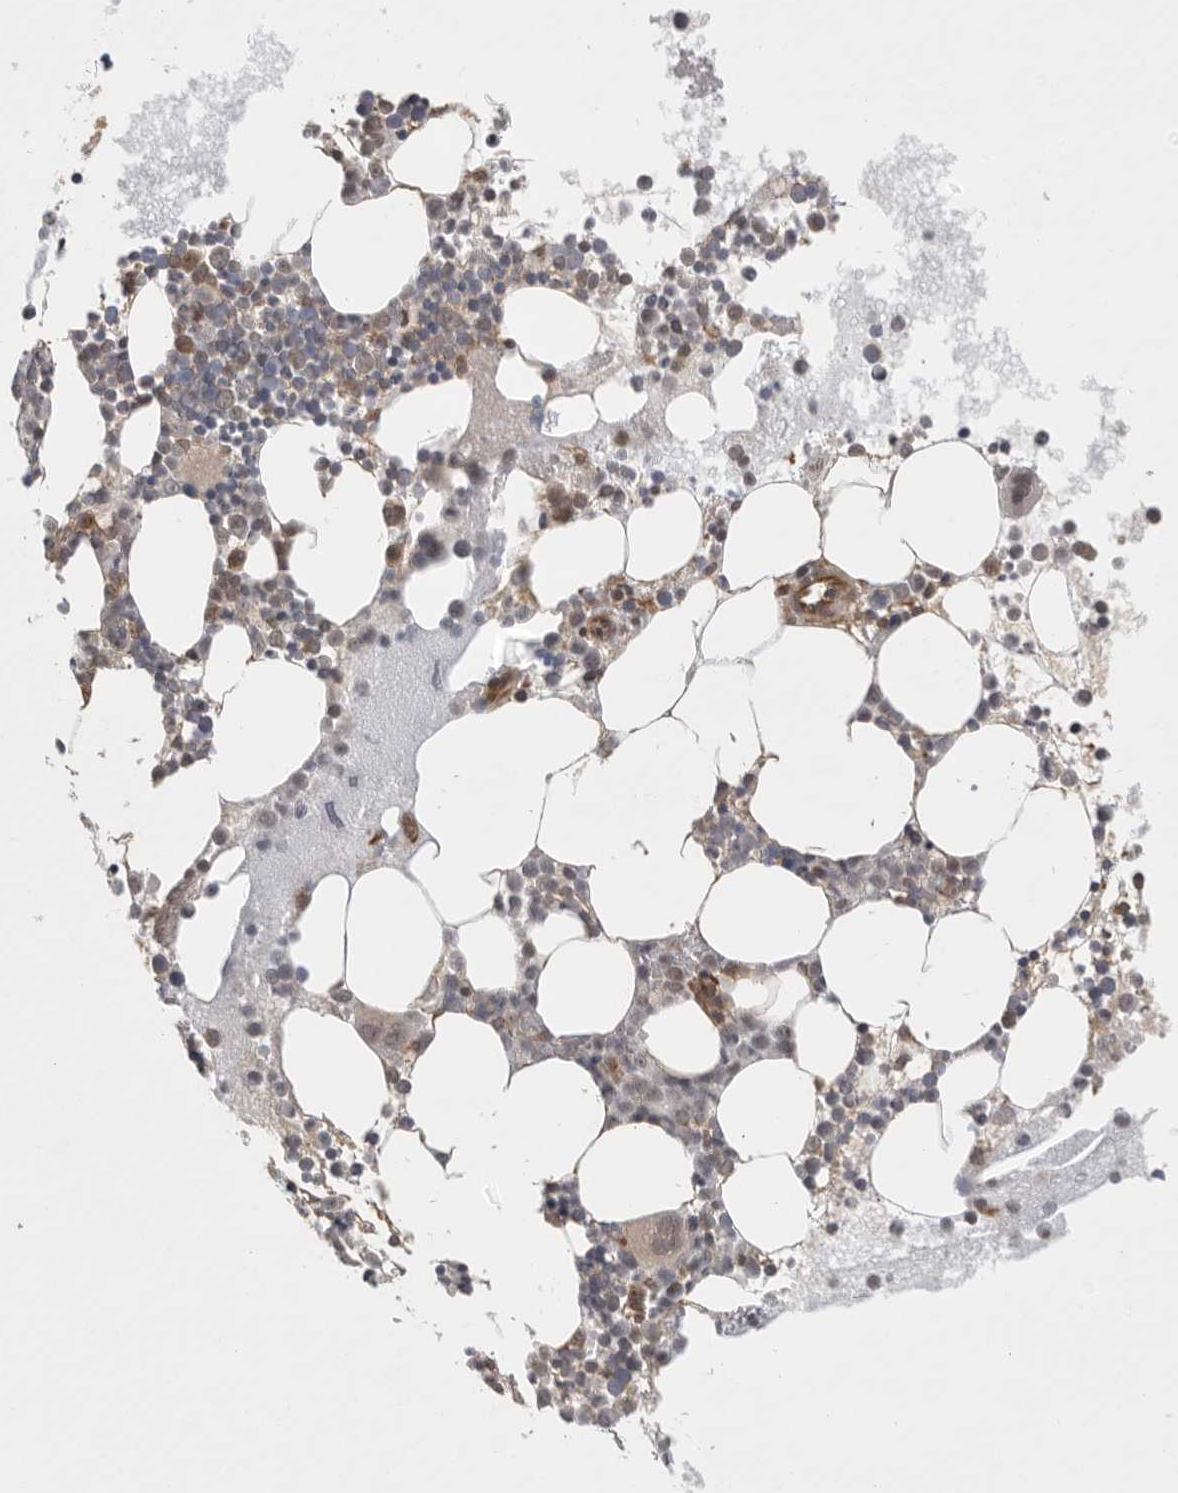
{"staining": {"intensity": "moderate", "quantity": "<25%", "location": "cytoplasmic/membranous"}, "tissue": "bone marrow", "cell_type": "Hematopoietic cells", "image_type": "normal", "snomed": [{"axis": "morphology", "description": "Normal tissue, NOS"}, {"axis": "morphology", "description": "Inflammation, NOS"}, {"axis": "topography", "description": "Bone marrow"}], "caption": "Moderate cytoplasmic/membranous positivity is seen in approximately <25% of hematopoietic cells in normal bone marrow.", "gene": "VPS50", "patient": {"sex": "female", "age": 45}}